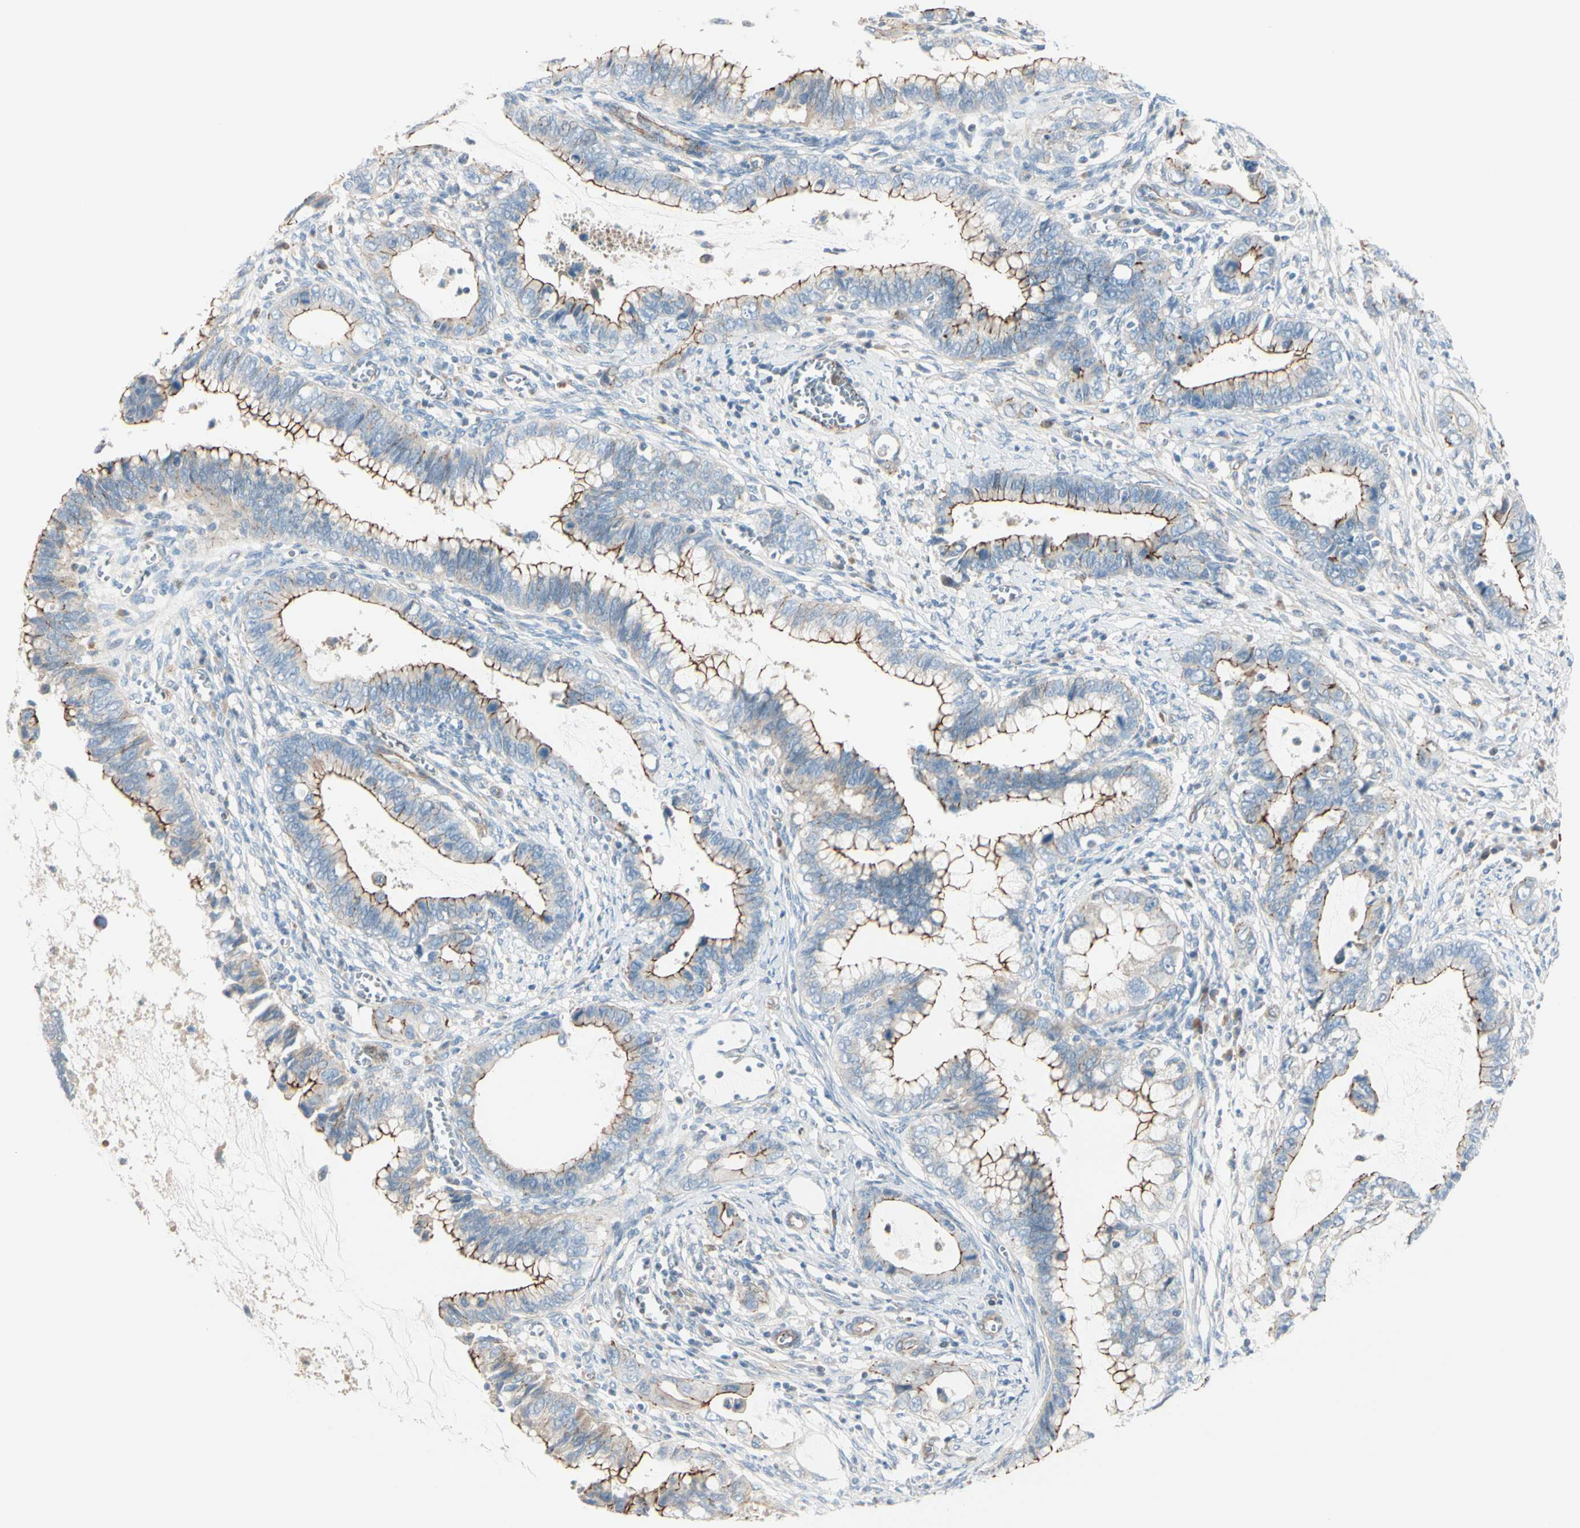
{"staining": {"intensity": "weak", "quantity": "25%-75%", "location": "cytoplasmic/membranous"}, "tissue": "cervical cancer", "cell_type": "Tumor cells", "image_type": "cancer", "snomed": [{"axis": "morphology", "description": "Adenocarcinoma, NOS"}, {"axis": "topography", "description": "Cervix"}], "caption": "Protein staining demonstrates weak cytoplasmic/membranous staining in about 25%-75% of tumor cells in cervical adenocarcinoma.", "gene": "TJP1", "patient": {"sex": "female", "age": 44}}